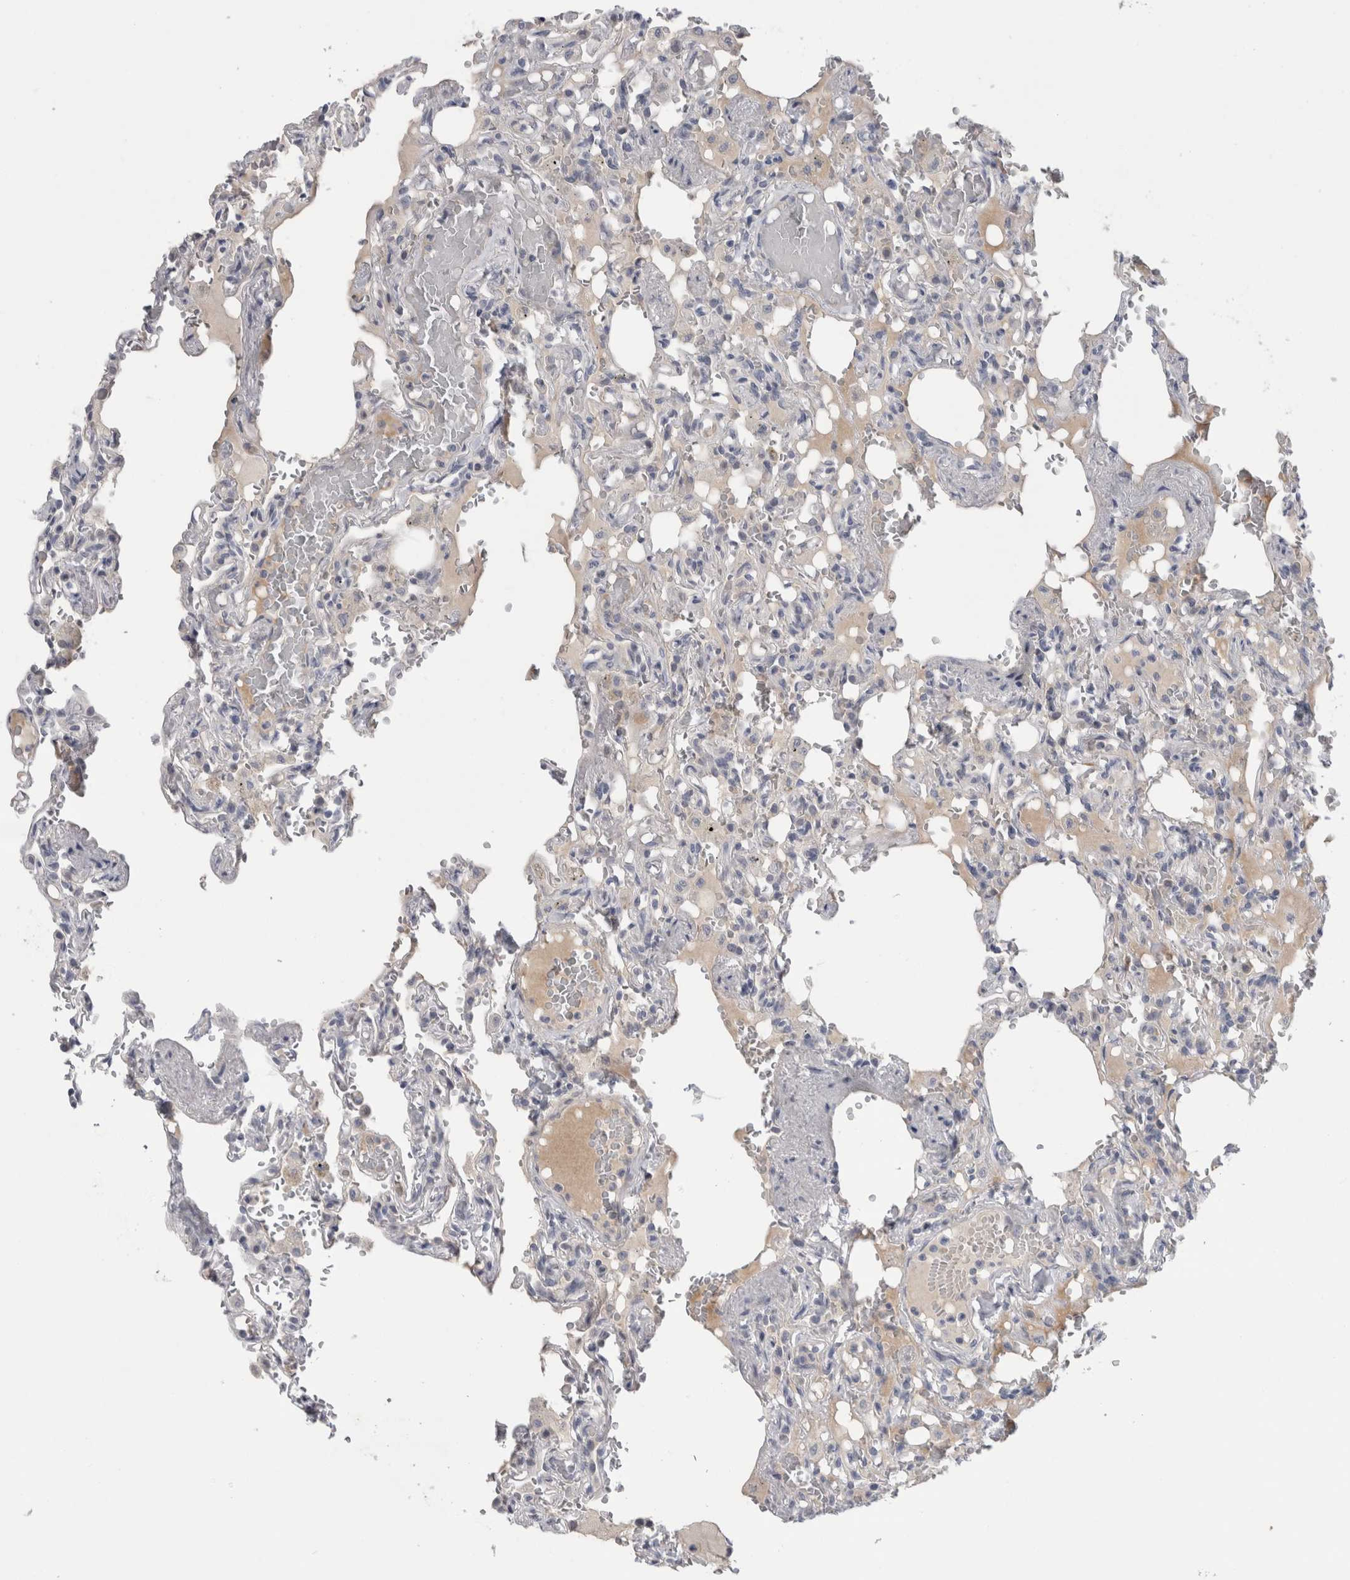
{"staining": {"intensity": "negative", "quantity": "none", "location": "none"}, "tissue": "lung", "cell_type": "Alveolar cells", "image_type": "normal", "snomed": [{"axis": "morphology", "description": "Normal tissue, NOS"}, {"axis": "topography", "description": "Lung"}], "caption": "This is an immunohistochemistry (IHC) photomicrograph of benign human lung. There is no positivity in alveolar cells.", "gene": "ADAM2", "patient": {"sex": "male", "age": 21}}